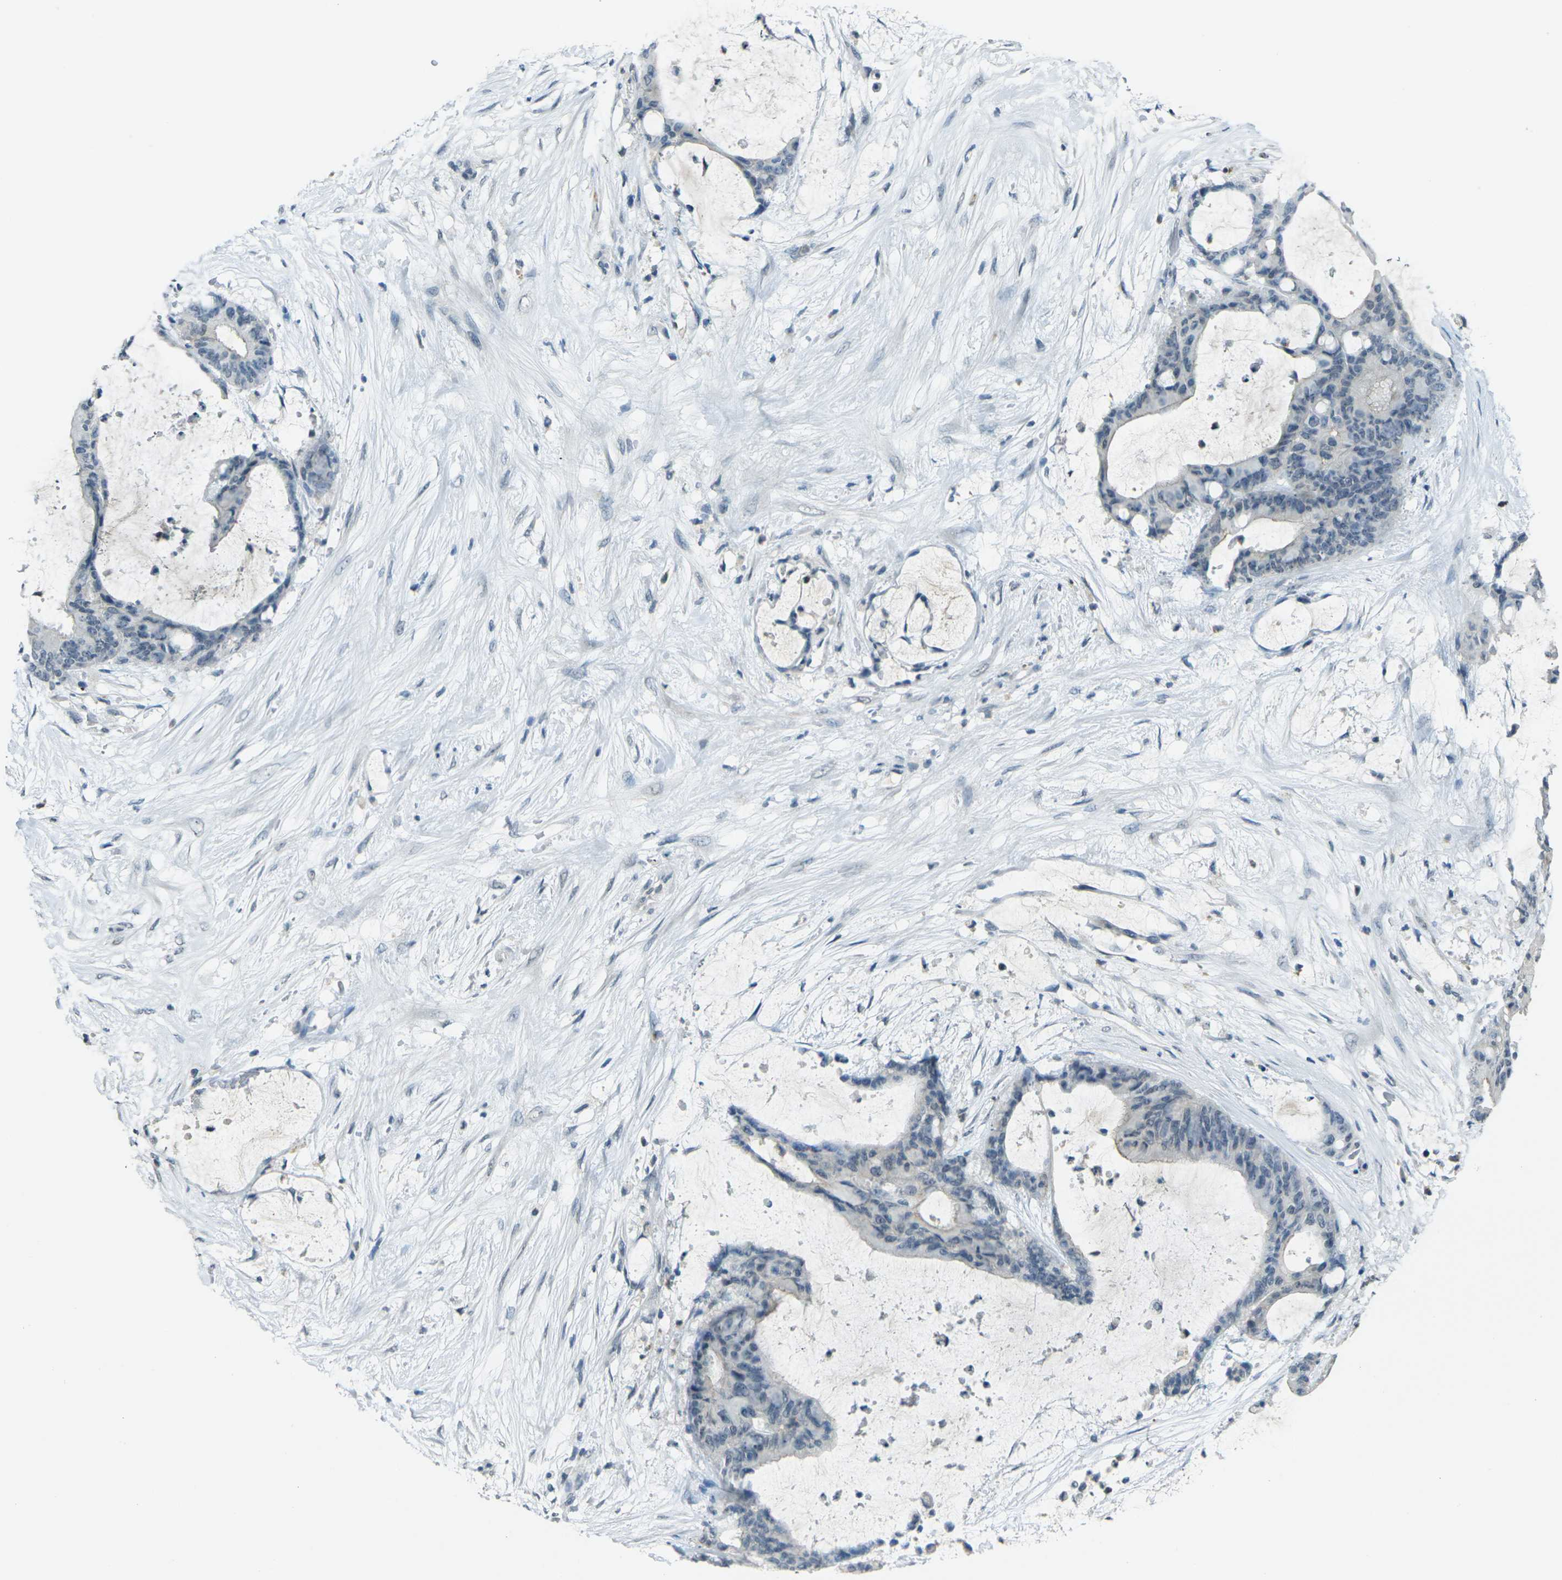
{"staining": {"intensity": "negative", "quantity": "none", "location": "none"}, "tissue": "liver cancer", "cell_type": "Tumor cells", "image_type": "cancer", "snomed": [{"axis": "morphology", "description": "Cholangiocarcinoma"}, {"axis": "topography", "description": "Liver"}], "caption": "DAB immunohistochemical staining of human liver cancer (cholangiocarcinoma) exhibits no significant positivity in tumor cells.", "gene": "SPTBN2", "patient": {"sex": "female", "age": 73}}